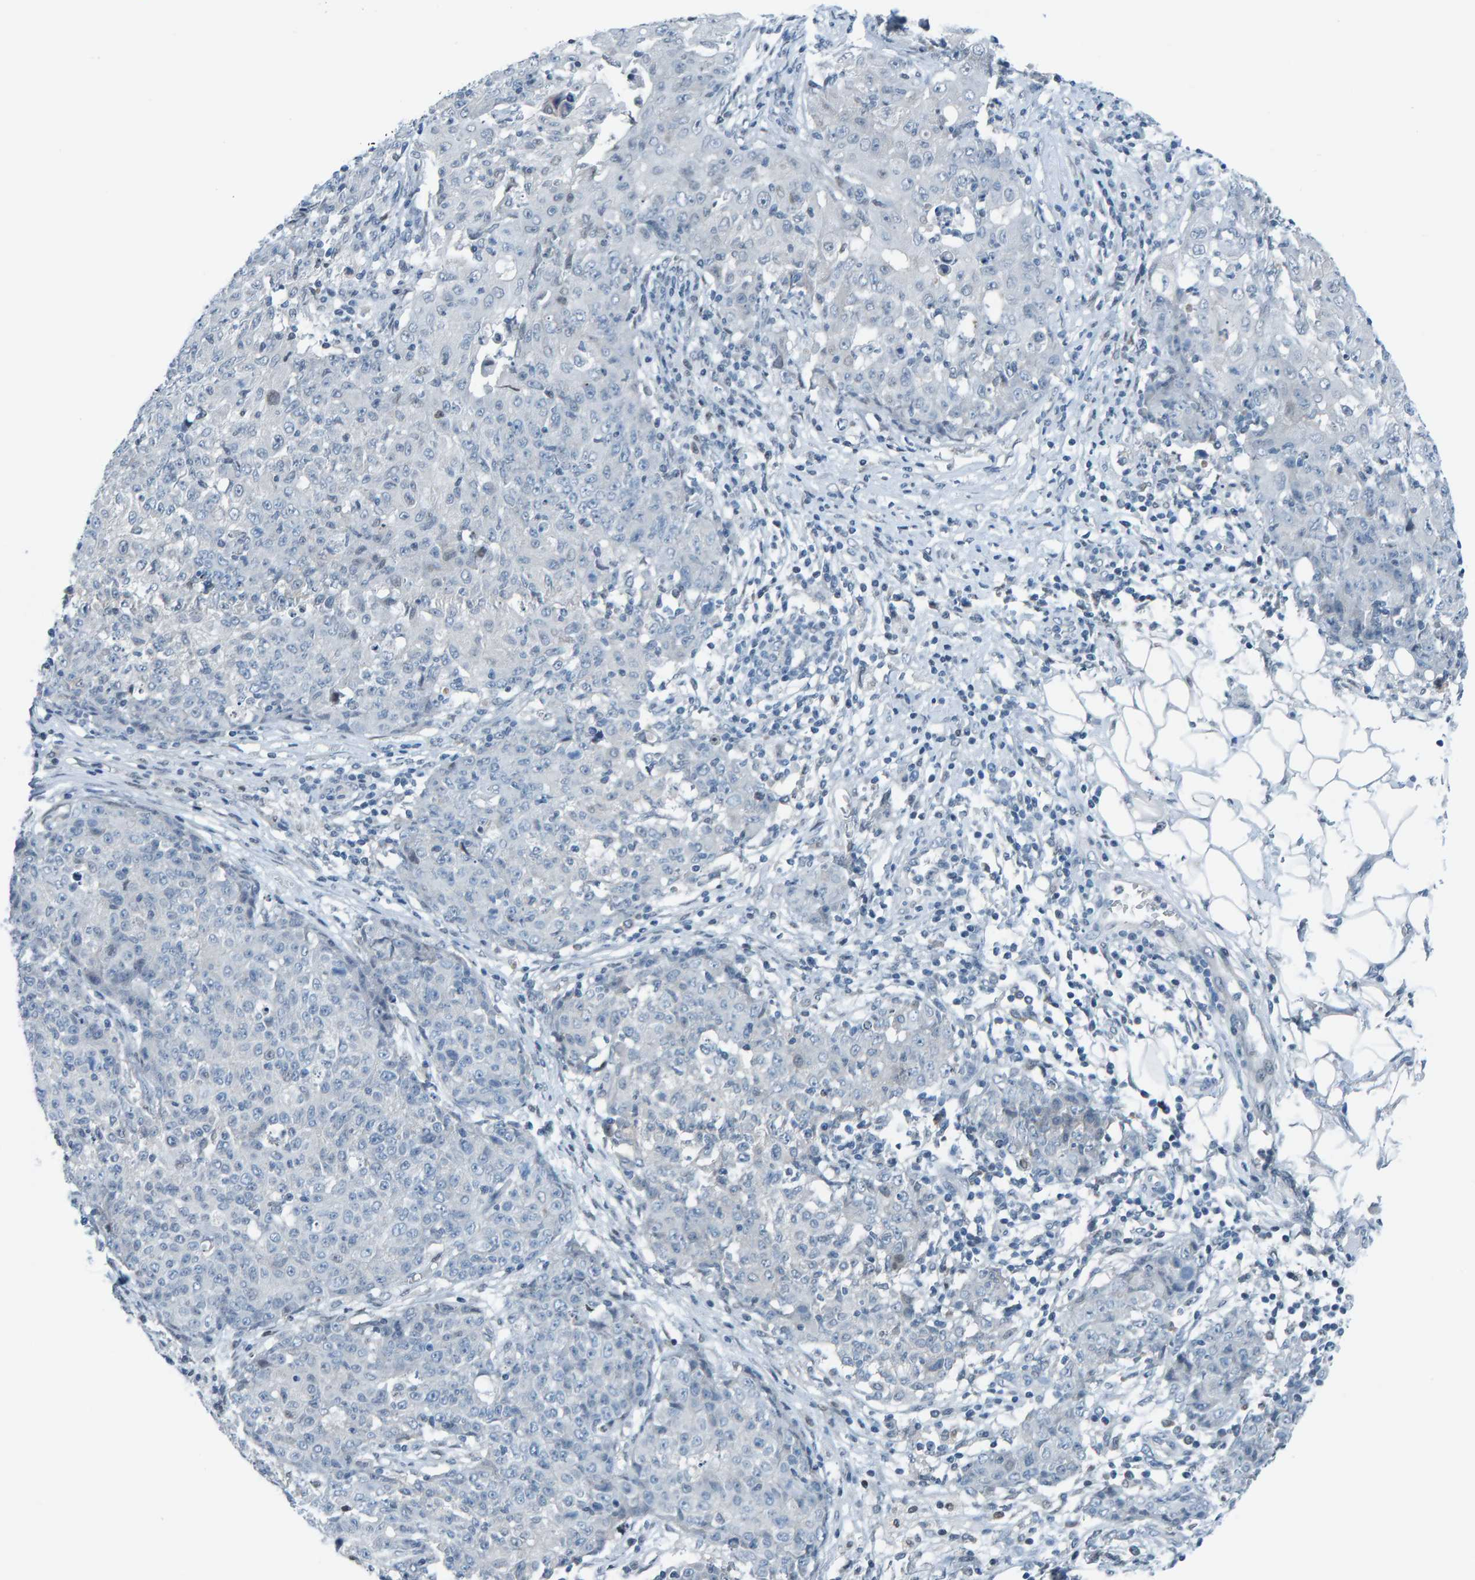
{"staining": {"intensity": "negative", "quantity": "none", "location": "none"}, "tissue": "ovarian cancer", "cell_type": "Tumor cells", "image_type": "cancer", "snomed": [{"axis": "morphology", "description": "Carcinoma, endometroid"}, {"axis": "topography", "description": "Ovary"}], "caption": "Tumor cells show no significant protein expression in endometroid carcinoma (ovarian).", "gene": "CNP", "patient": {"sex": "female", "age": 42}}